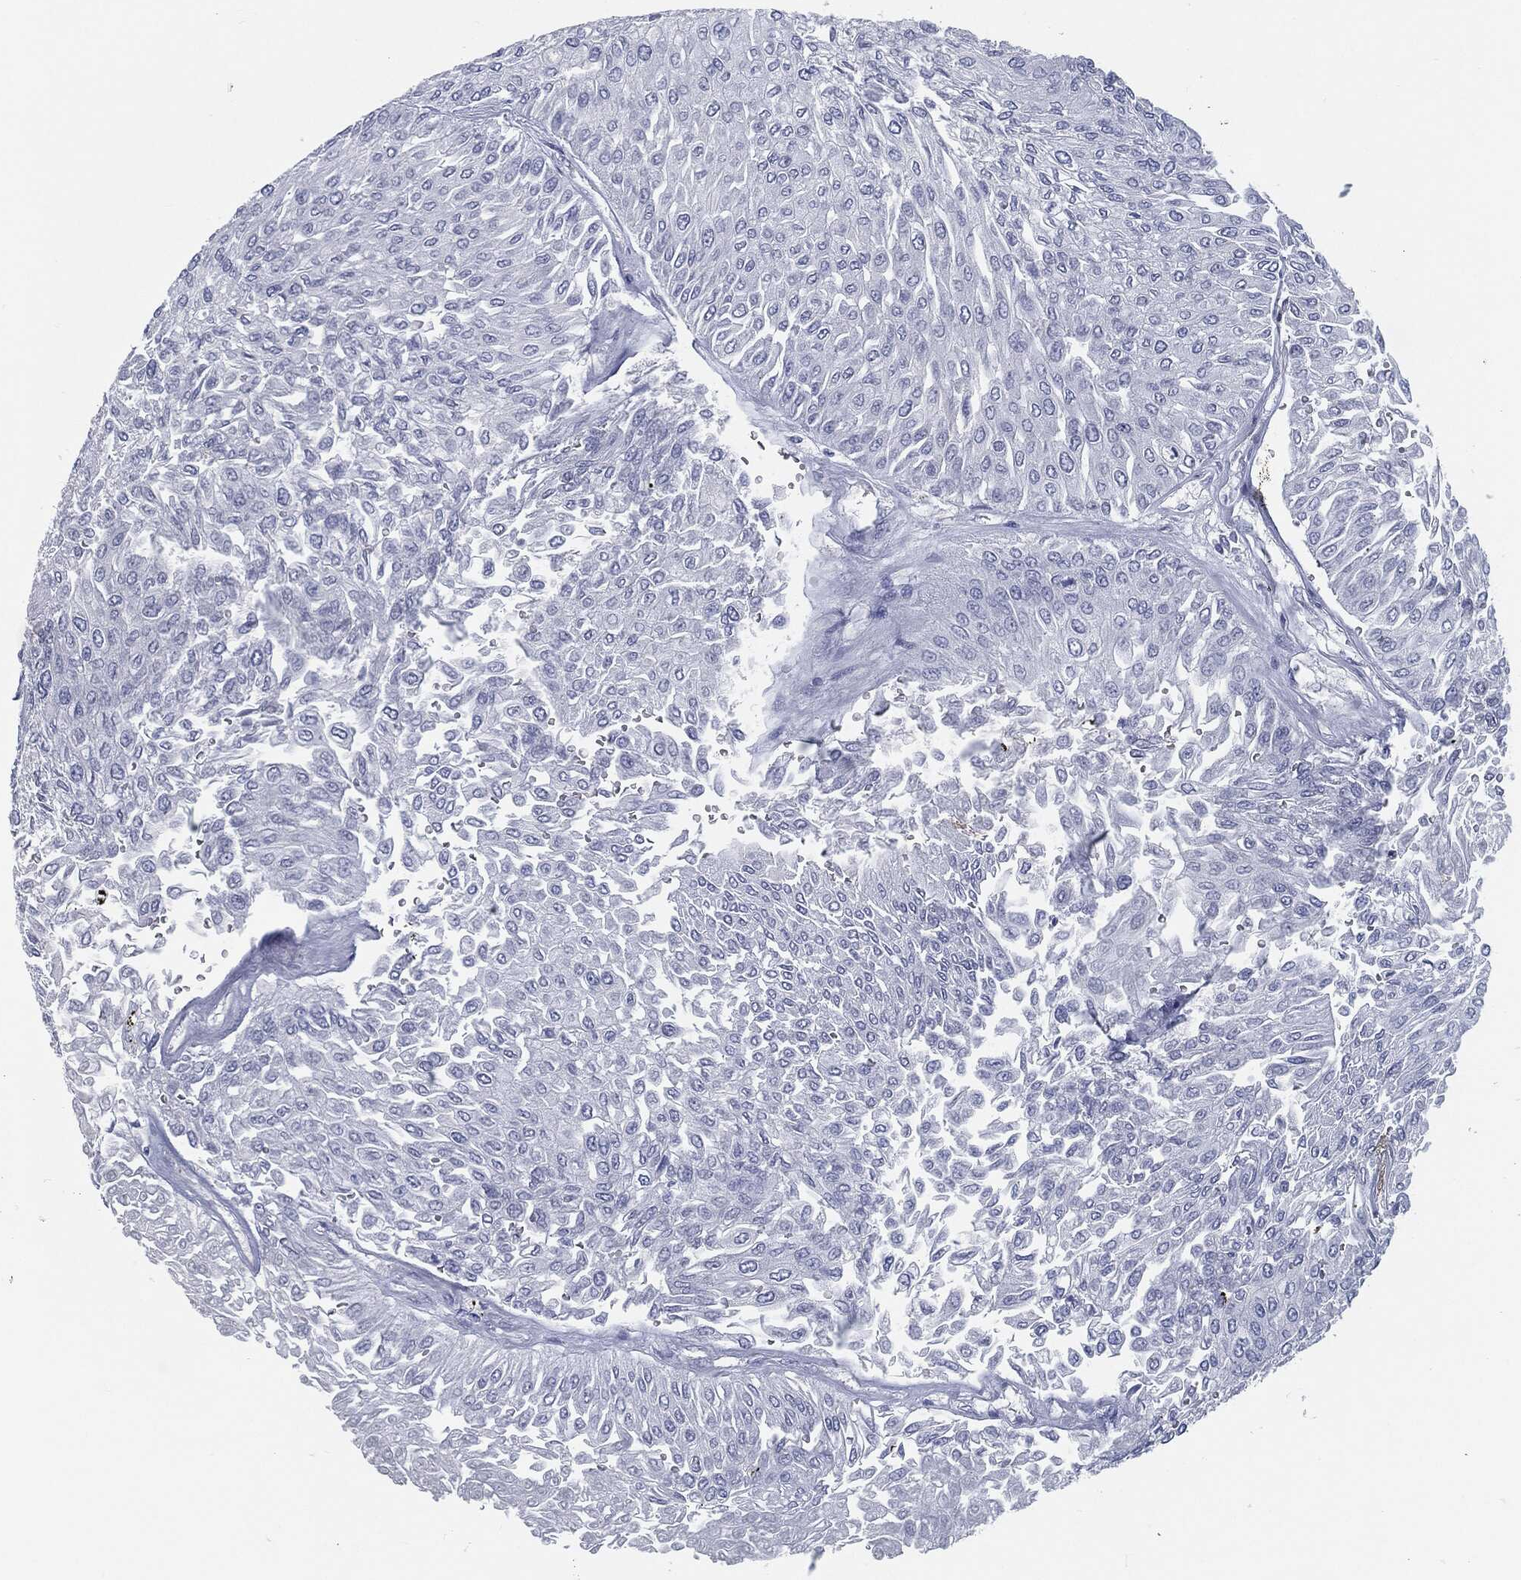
{"staining": {"intensity": "negative", "quantity": "none", "location": "none"}, "tissue": "urothelial cancer", "cell_type": "Tumor cells", "image_type": "cancer", "snomed": [{"axis": "morphology", "description": "Urothelial carcinoma, Low grade"}, {"axis": "topography", "description": "Urinary bladder"}], "caption": "IHC histopathology image of neoplastic tissue: human urothelial carcinoma (low-grade) stained with DAB displays no significant protein expression in tumor cells.", "gene": "PROM1", "patient": {"sex": "male", "age": 67}}